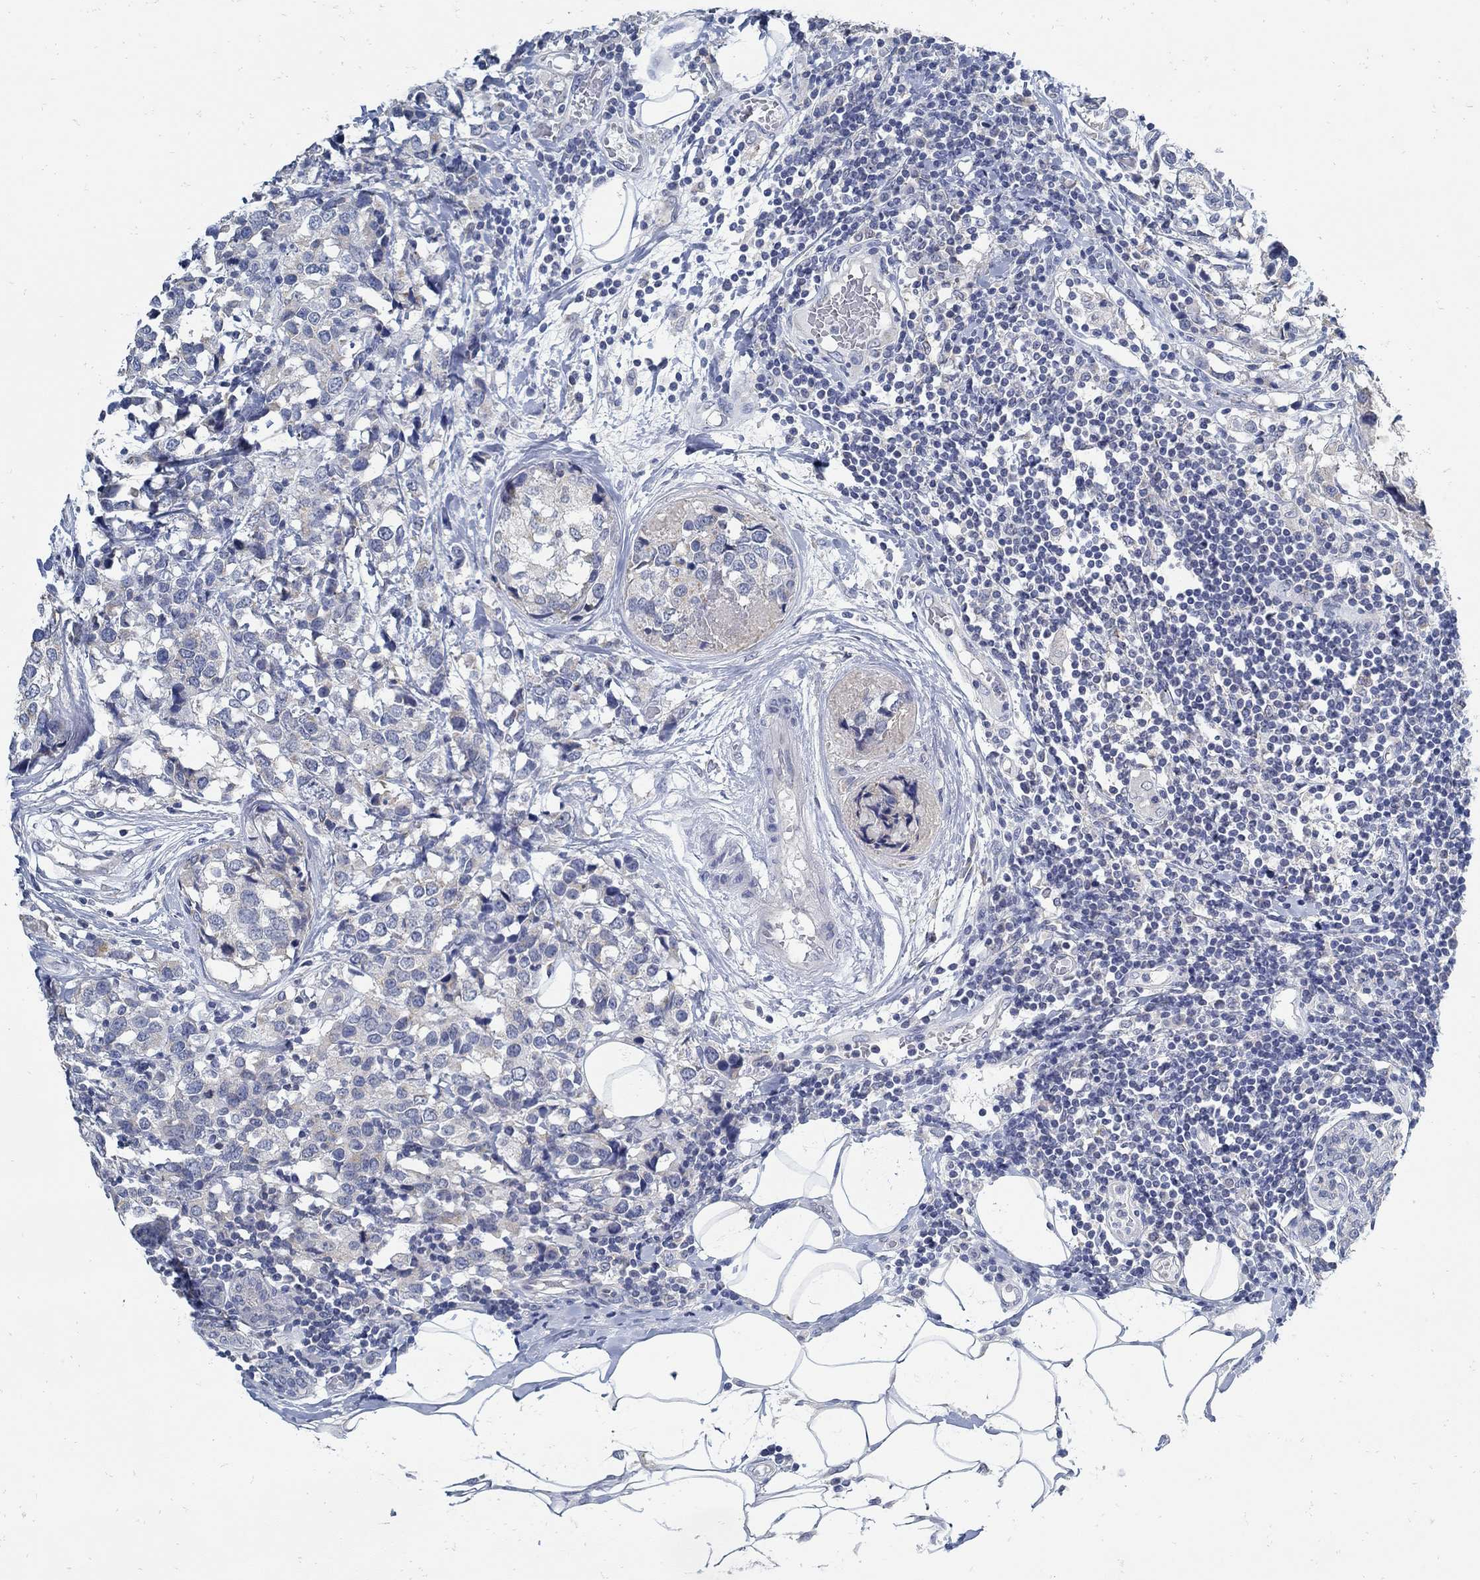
{"staining": {"intensity": "weak", "quantity": "<25%", "location": "cytoplasmic/membranous"}, "tissue": "breast cancer", "cell_type": "Tumor cells", "image_type": "cancer", "snomed": [{"axis": "morphology", "description": "Lobular carcinoma"}, {"axis": "topography", "description": "Breast"}], "caption": "DAB immunohistochemical staining of human breast cancer (lobular carcinoma) shows no significant staining in tumor cells.", "gene": "ZFAND4", "patient": {"sex": "female", "age": 59}}